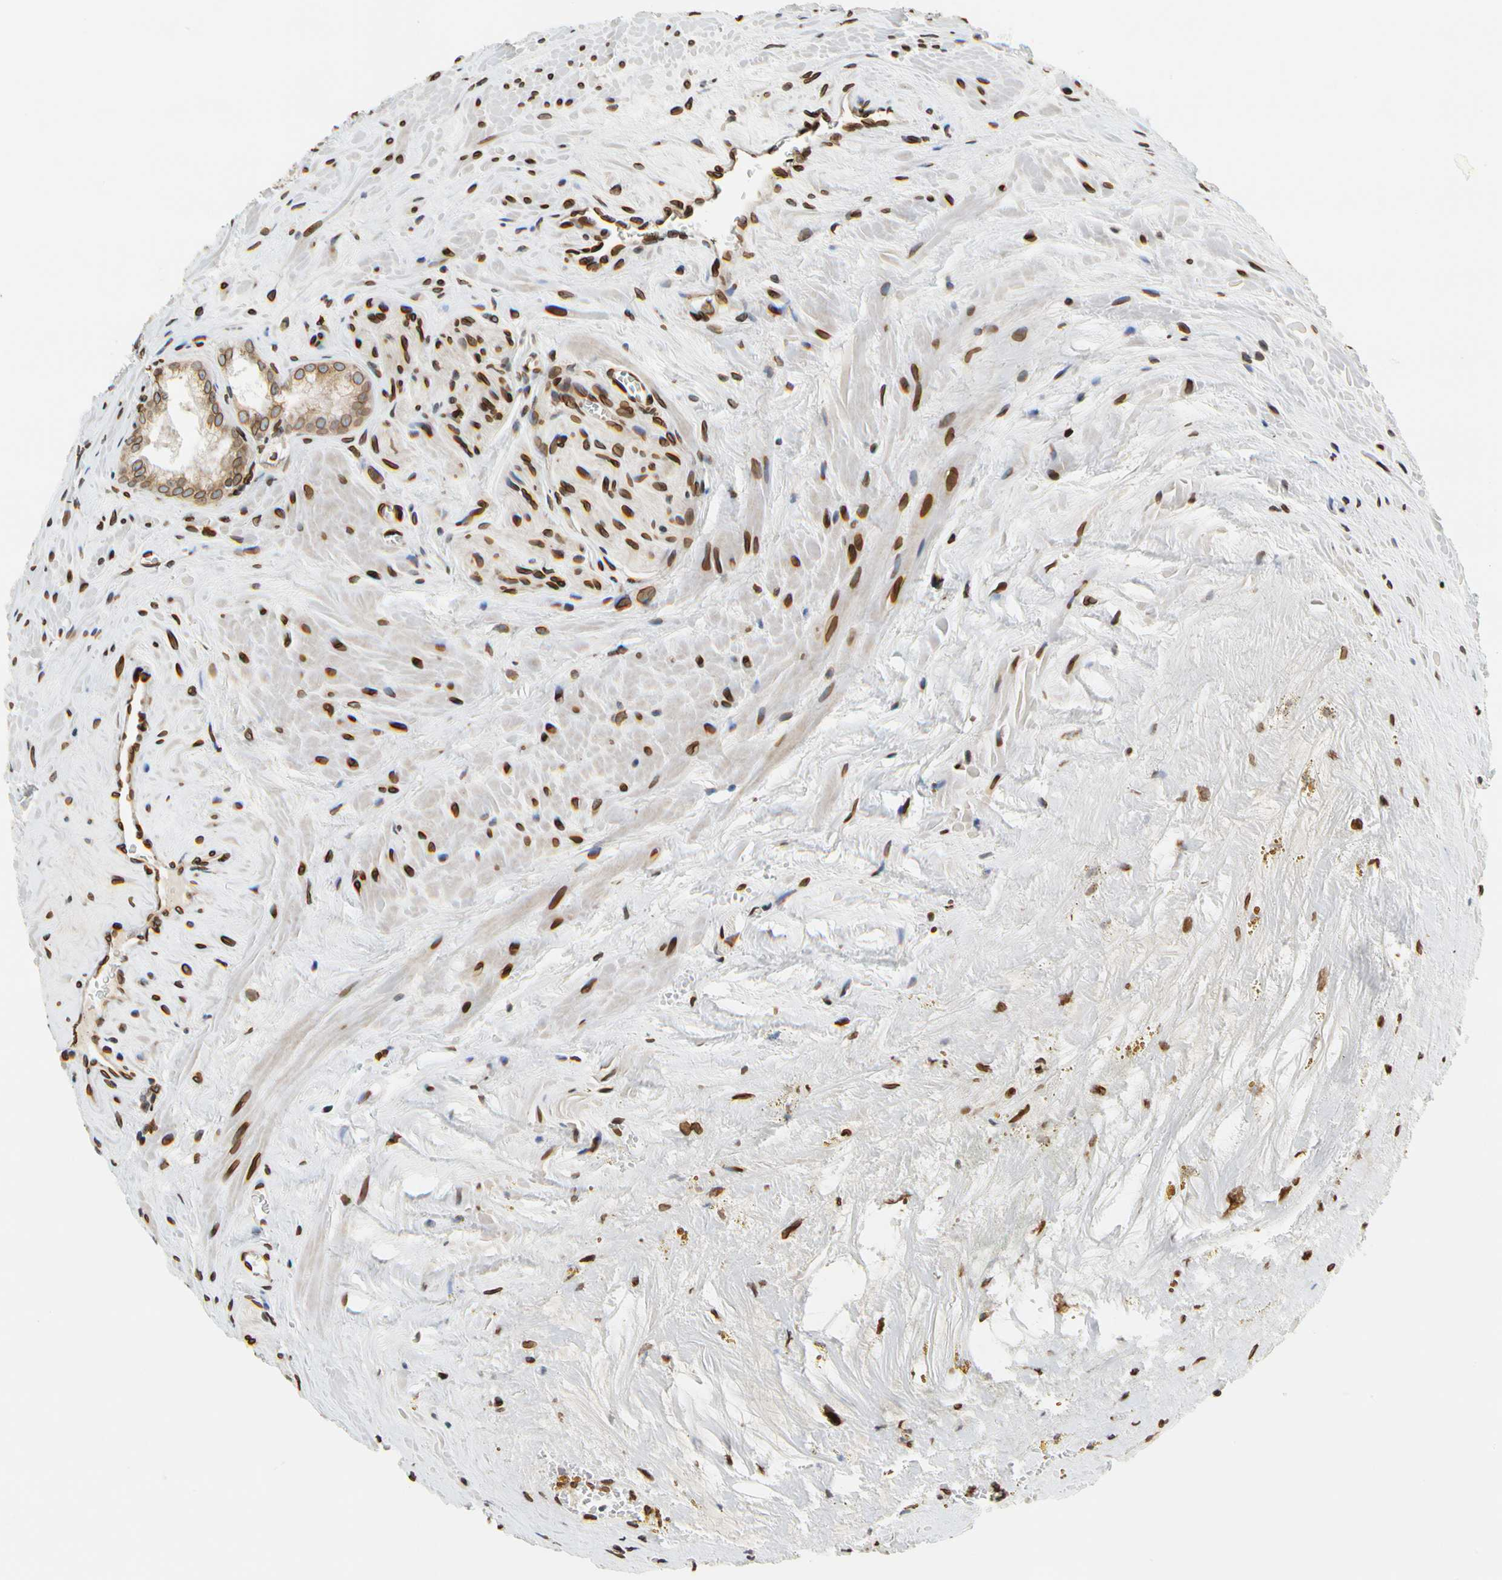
{"staining": {"intensity": "moderate", "quantity": ">75%", "location": "cytoplasmic/membranous,nuclear"}, "tissue": "prostate cancer", "cell_type": "Tumor cells", "image_type": "cancer", "snomed": [{"axis": "morphology", "description": "Adenocarcinoma, Low grade"}, {"axis": "topography", "description": "Prostate"}], "caption": "Protein staining of prostate cancer (low-grade adenocarcinoma) tissue shows moderate cytoplasmic/membranous and nuclear expression in about >75% of tumor cells.", "gene": "SUN1", "patient": {"sex": "male", "age": 60}}